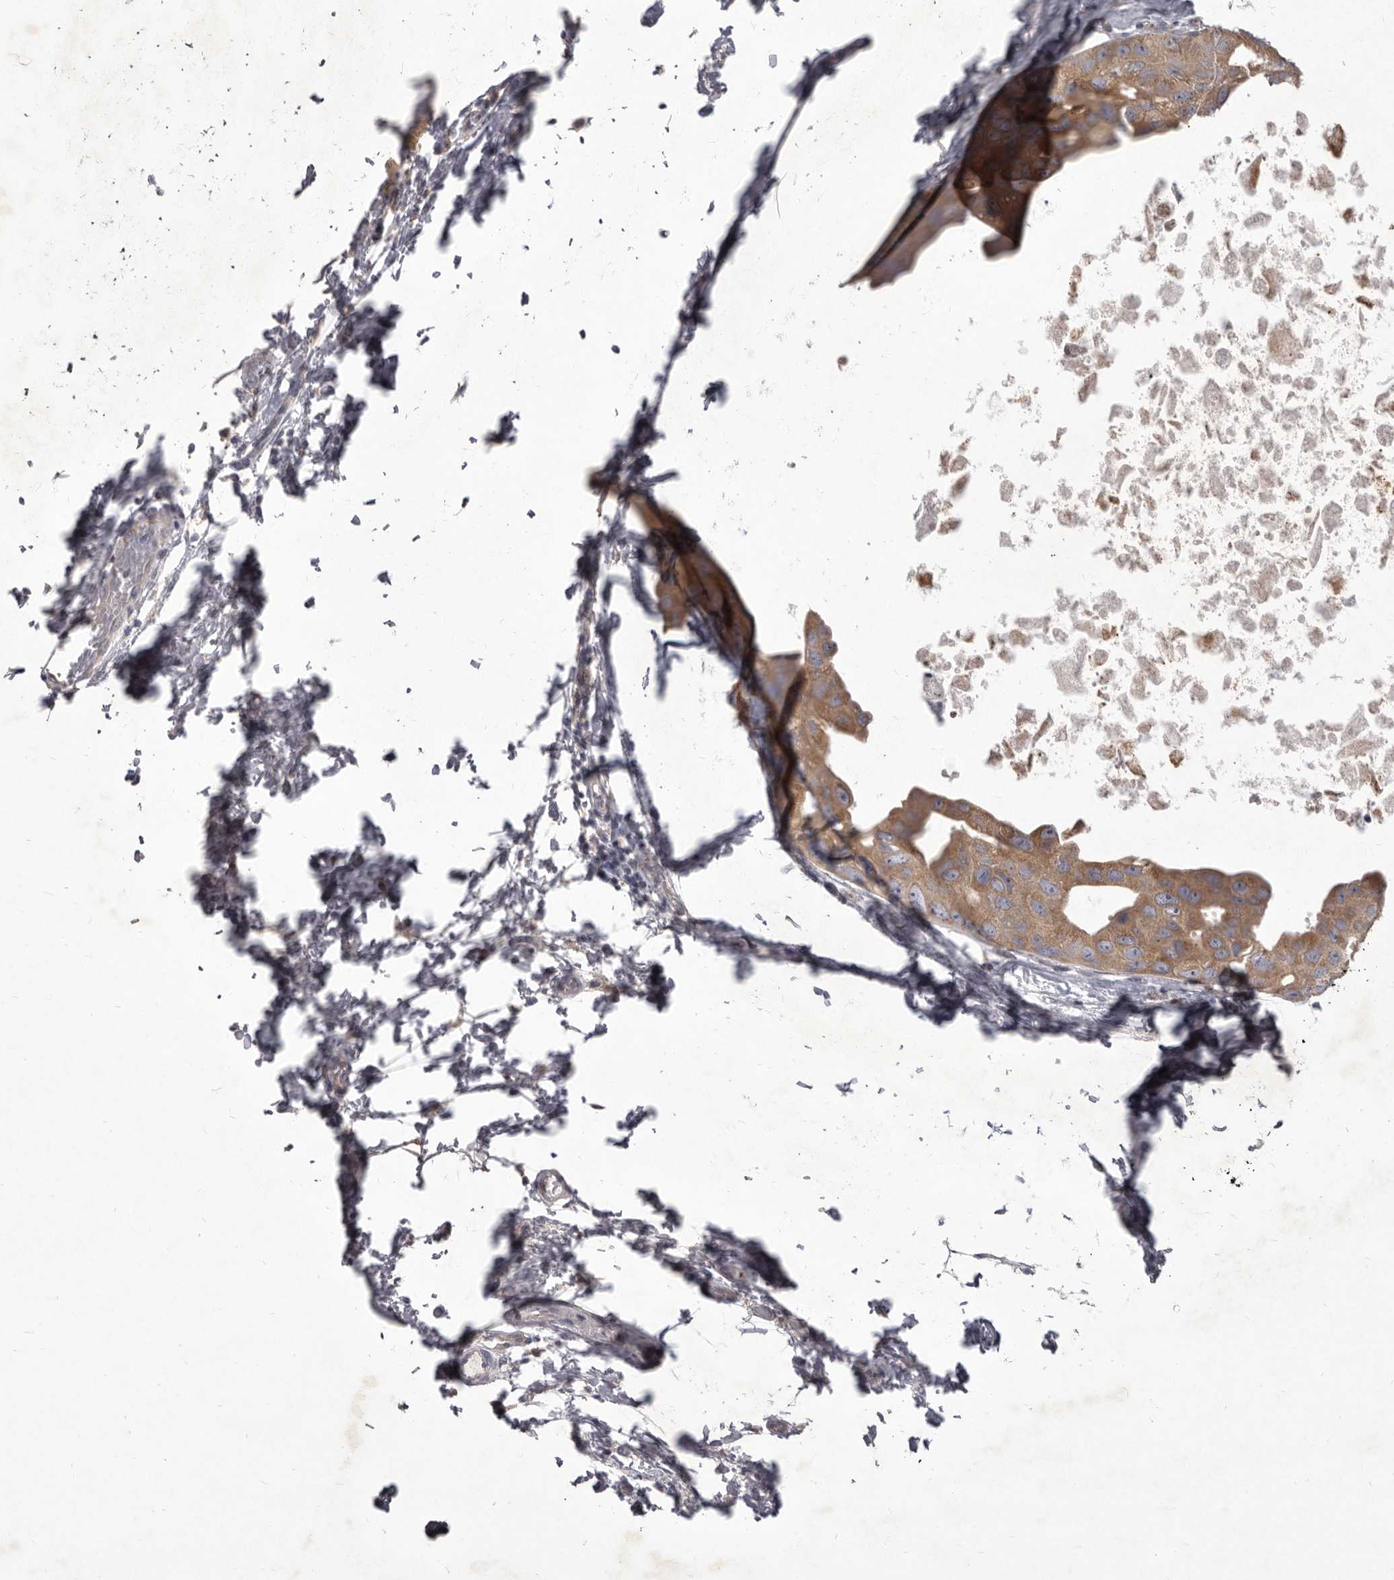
{"staining": {"intensity": "moderate", "quantity": ">75%", "location": "cytoplasmic/membranous"}, "tissue": "breast cancer", "cell_type": "Tumor cells", "image_type": "cancer", "snomed": [{"axis": "morphology", "description": "Duct carcinoma"}, {"axis": "topography", "description": "Breast"}], "caption": "Human breast cancer stained for a protein (brown) demonstrates moderate cytoplasmic/membranous positive positivity in about >75% of tumor cells.", "gene": "P2RX6", "patient": {"sex": "female", "age": 62}}